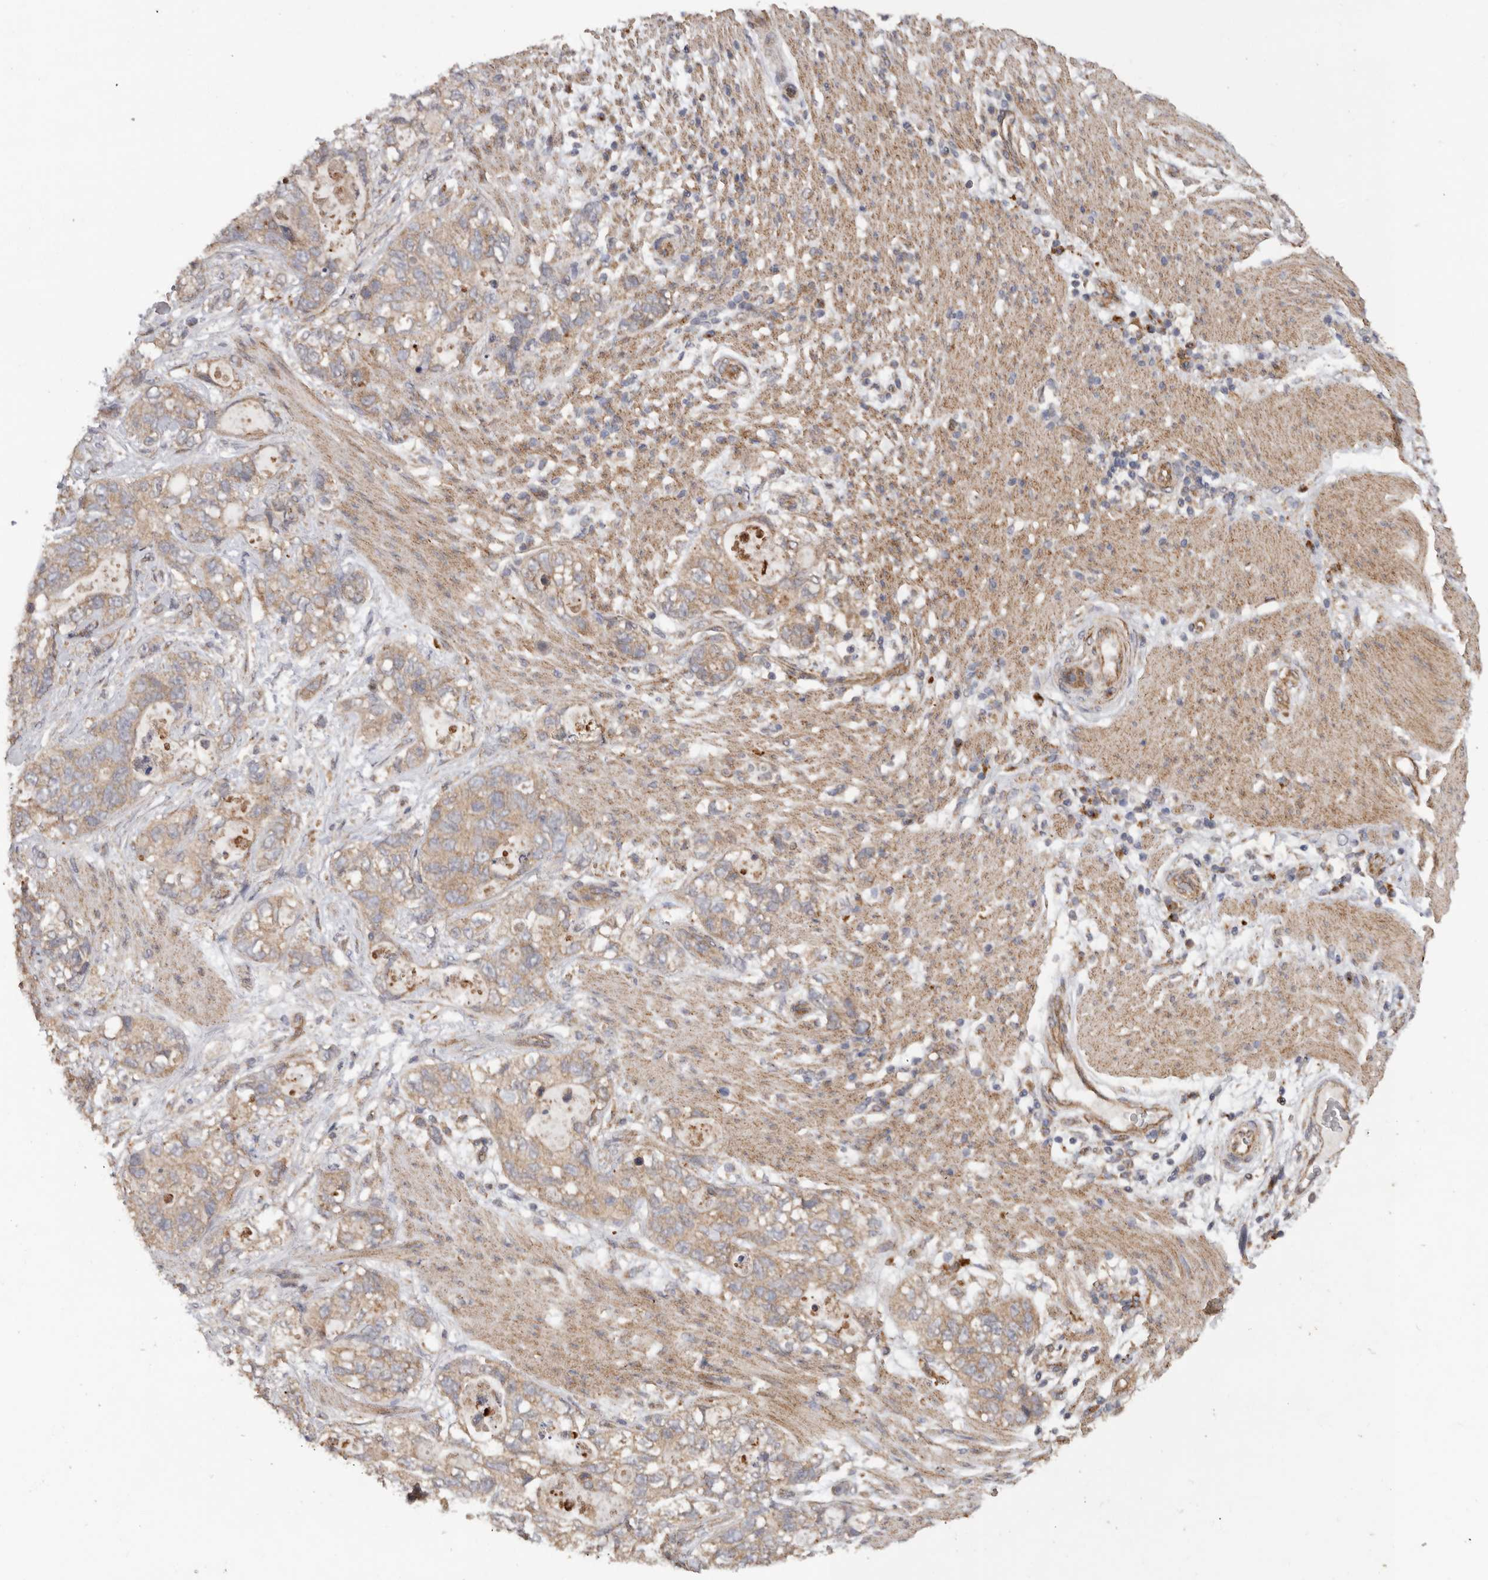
{"staining": {"intensity": "moderate", "quantity": ">75%", "location": "cytoplasmic/membranous"}, "tissue": "stomach cancer", "cell_type": "Tumor cells", "image_type": "cancer", "snomed": [{"axis": "morphology", "description": "Normal tissue, NOS"}, {"axis": "morphology", "description": "Adenocarcinoma, NOS"}, {"axis": "topography", "description": "Stomach"}], "caption": "IHC of human stomach adenocarcinoma shows medium levels of moderate cytoplasmic/membranous staining in approximately >75% of tumor cells.", "gene": "PODXL2", "patient": {"sex": "female", "age": 89}}